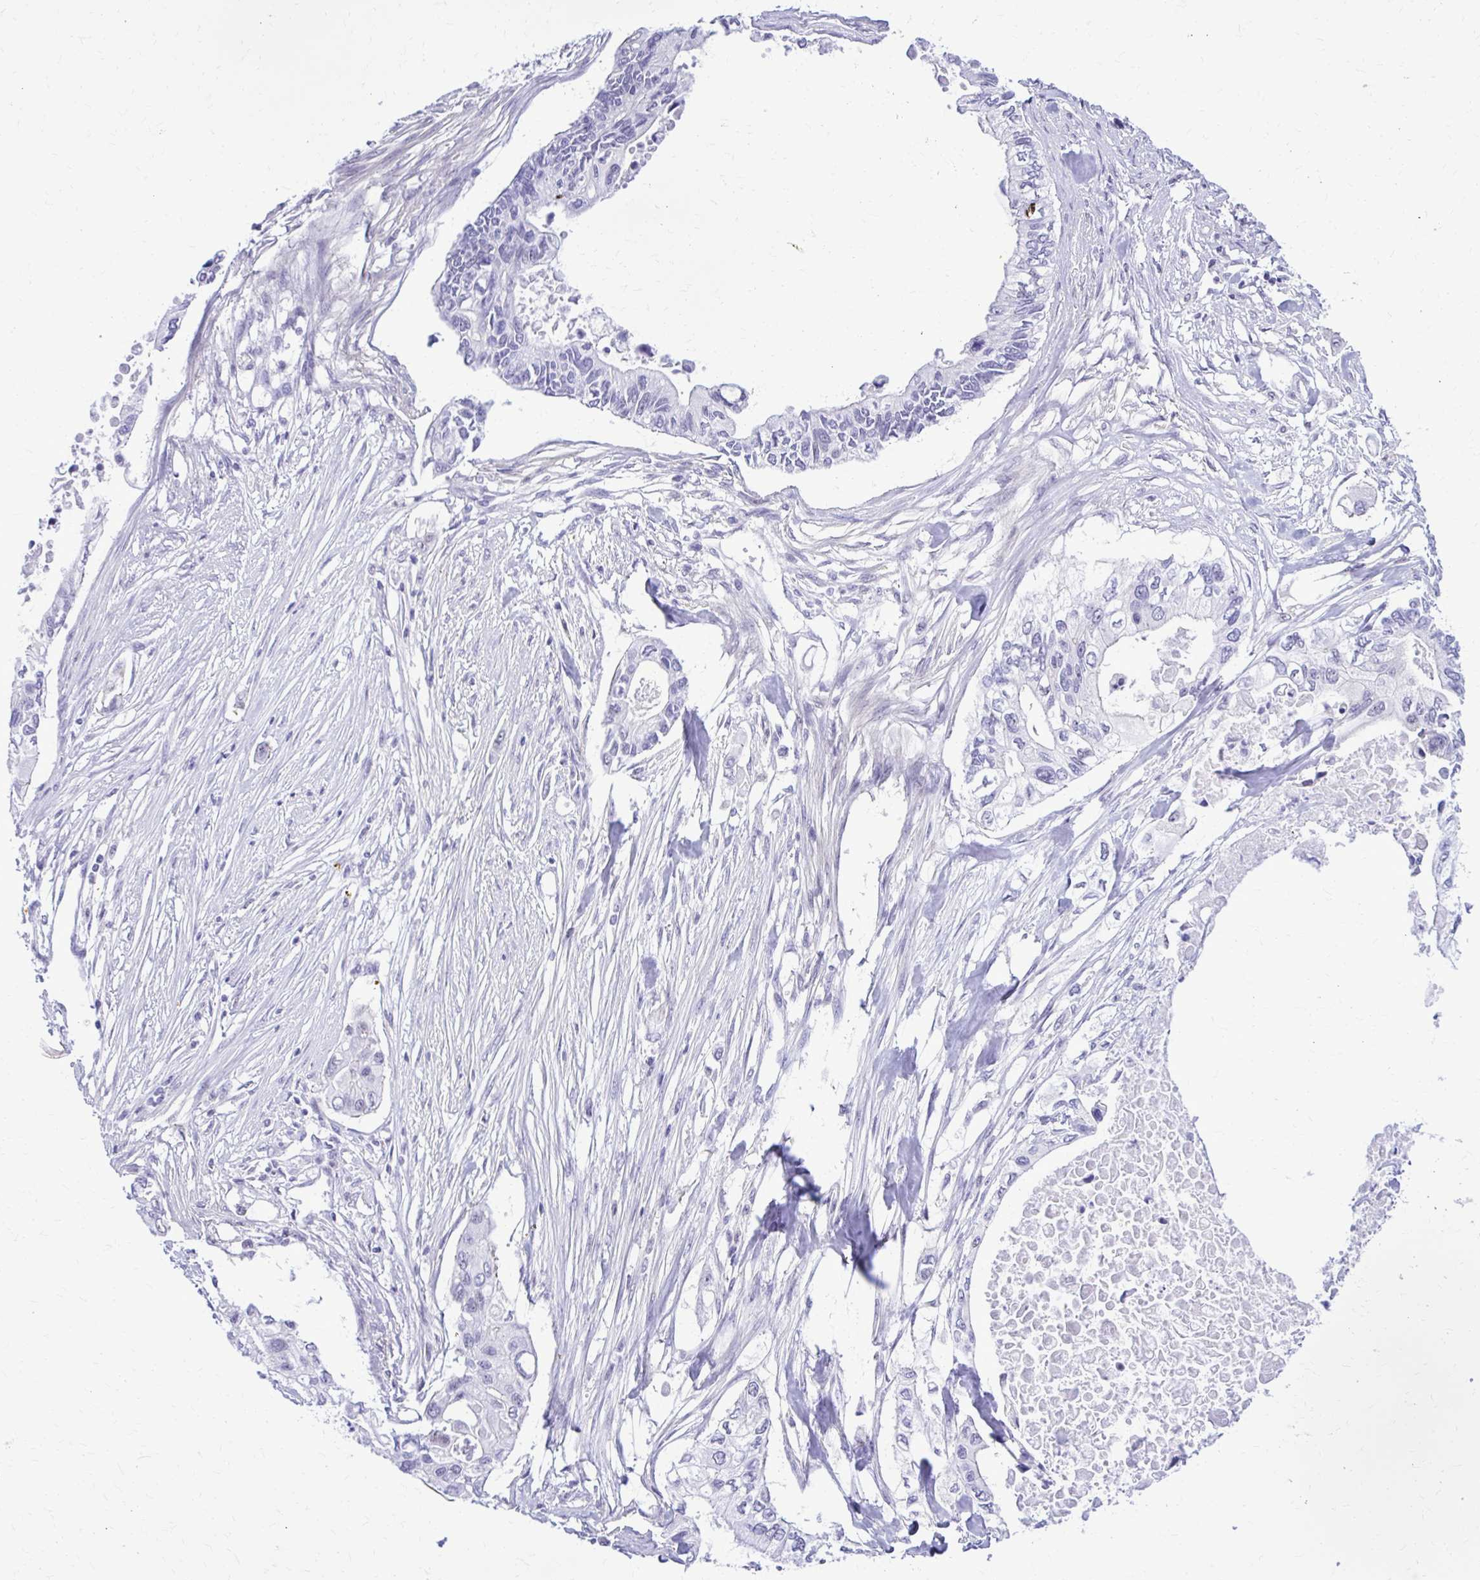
{"staining": {"intensity": "negative", "quantity": "none", "location": "none"}, "tissue": "pancreatic cancer", "cell_type": "Tumor cells", "image_type": "cancer", "snomed": [{"axis": "morphology", "description": "Adenocarcinoma, NOS"}, {"axis": "topography", "description": "Pancreas"}], "caption": "Pancreatic adenocarcinoma stained for a protein using immunohistochemistry (IHC) displays no positivity tumor cells.", "gene": "RASL11B", "patient": {"sex": "female", "age": 63}}